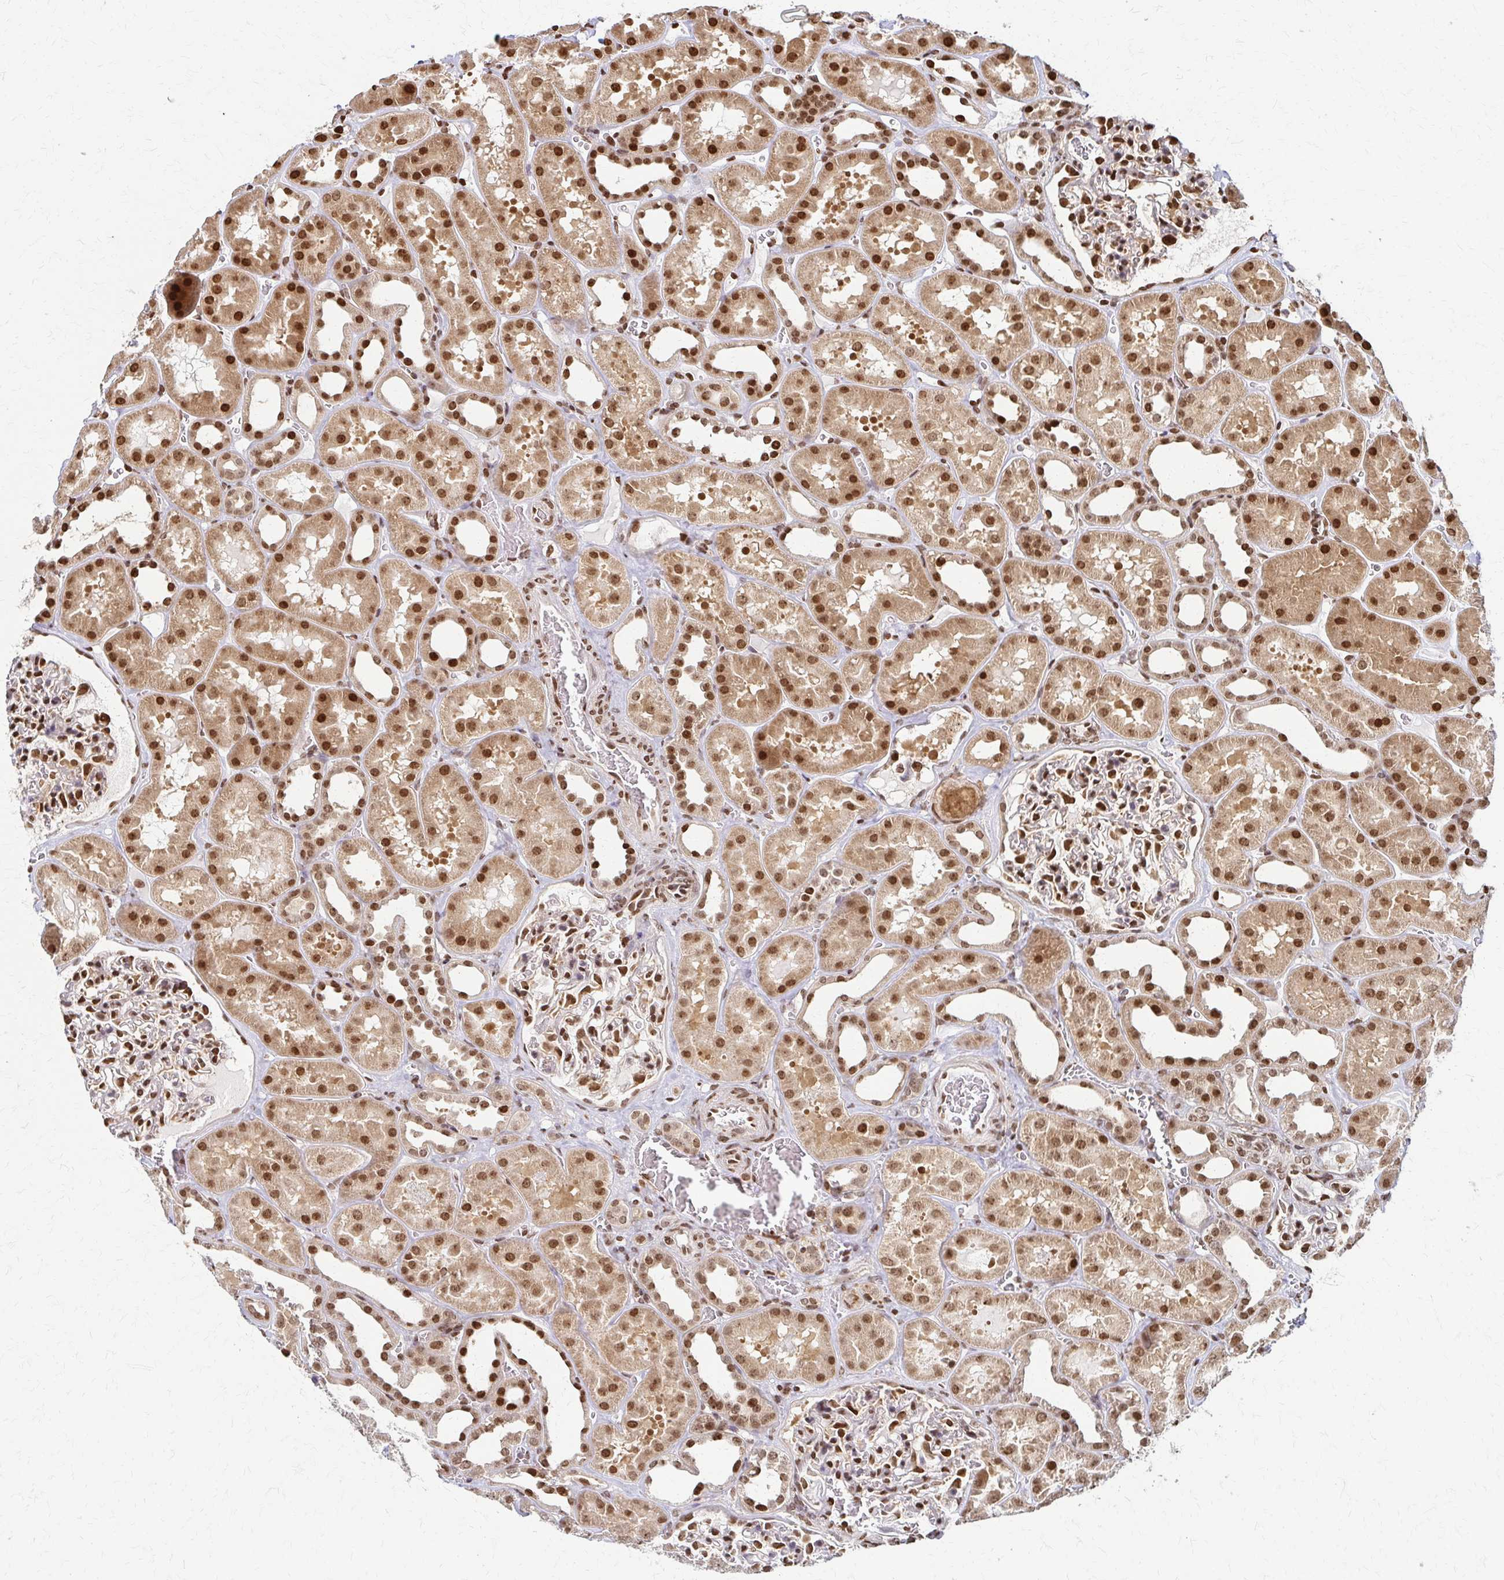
{"staining": {"intensity": "strong", "quantity": "25%-75%", "location": "nuclear"}, "tissue": "kidney", "cell_type": "Cells in glomeruli", "image_type": "normal", "snomed": [{"axis": "morphology", "description": "Normal tissue, NOS"}, {"axis": "topography", "description": "Kidney"}], "caption": "Immunohistochemistry (IHC) histopathology image of unremarkable kidney: human kidney stained using immunohistochemistry reveals high levels of strong protein expression localized specifically in the nuclear of cells in glomeruli, appearing as a nuclear brown color.", "gene": "PSMD7", "patient": {"sex": "female", "age": 41}}